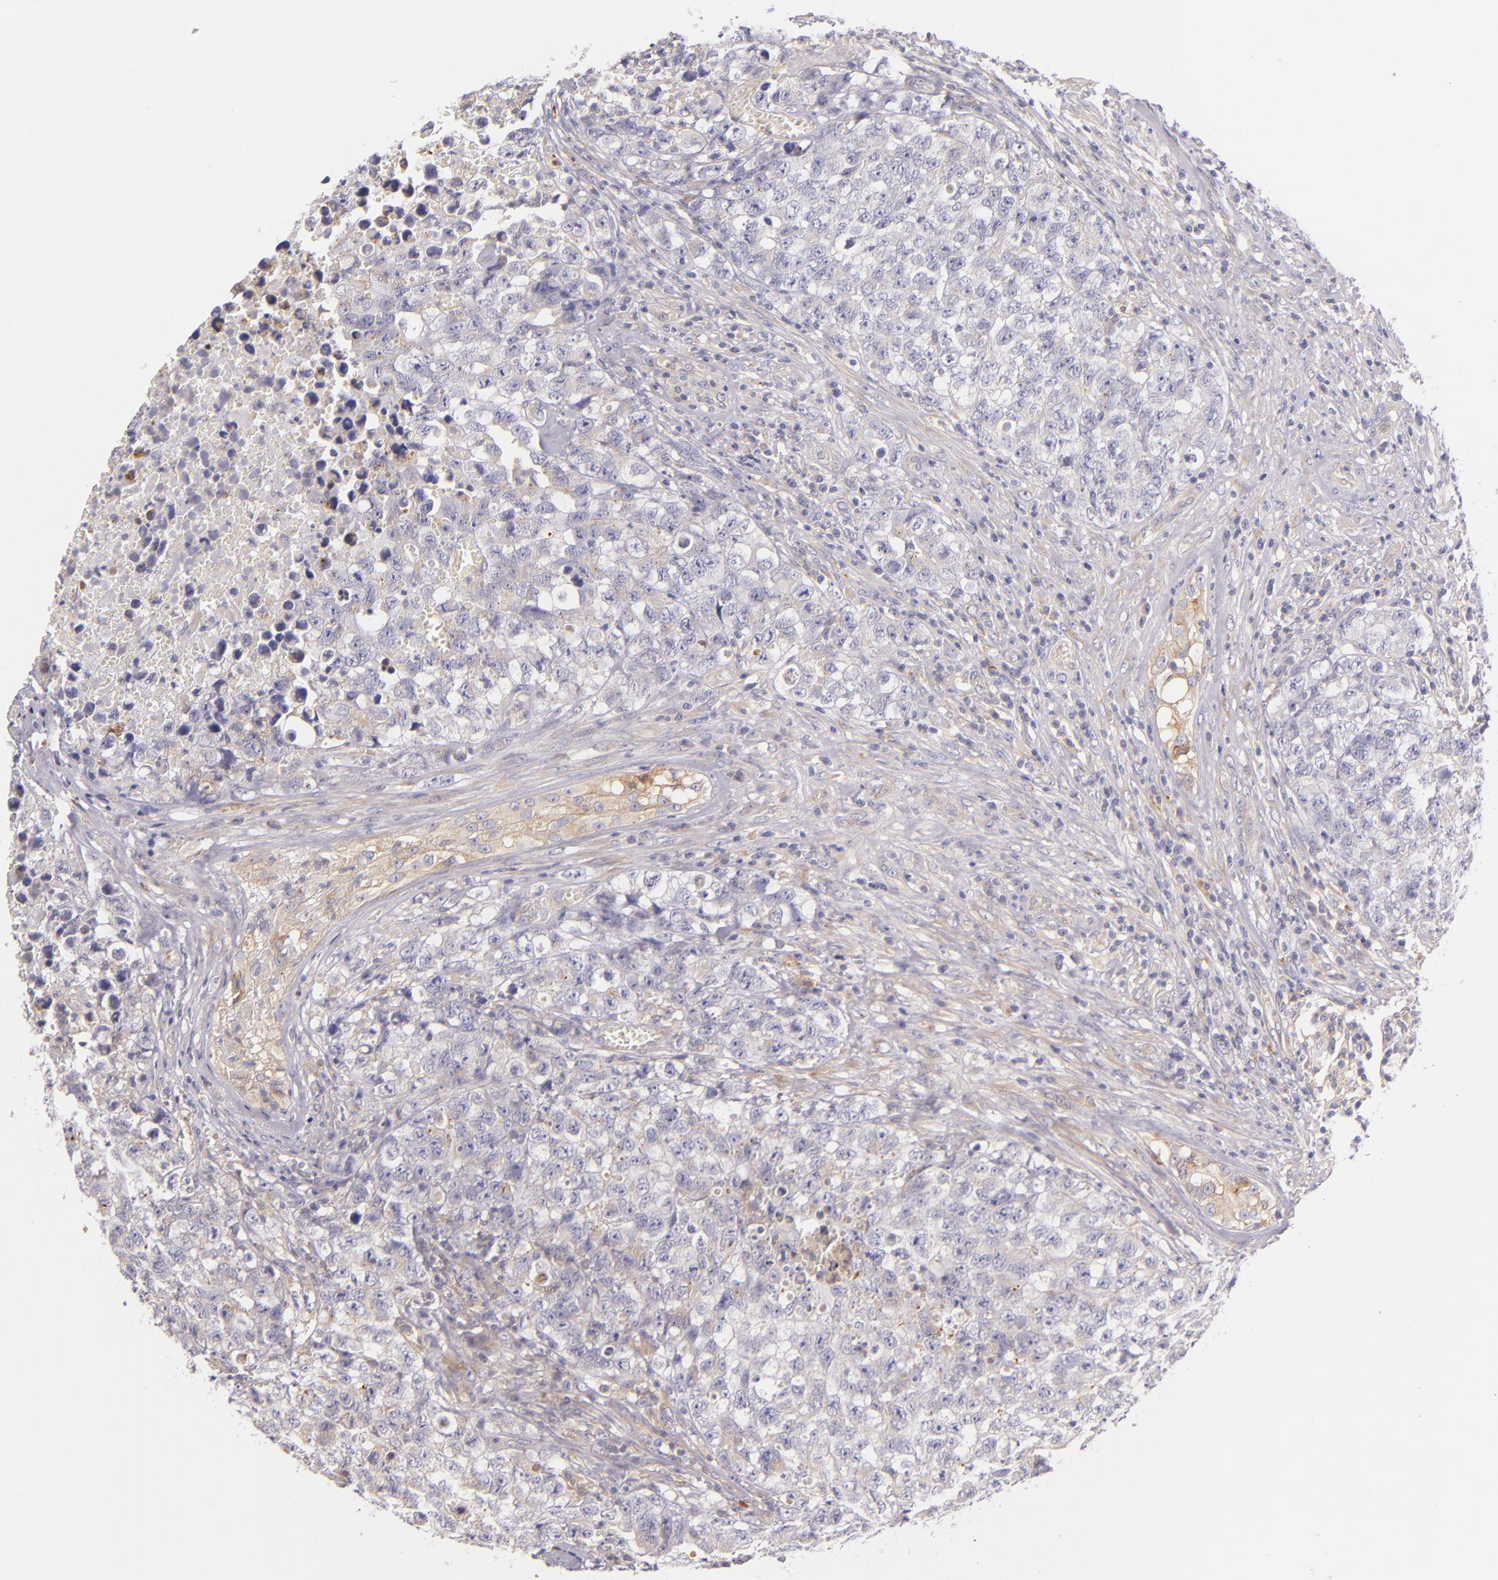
{"staining": {"intensity": "negative", "quantity": "none", "location": "none"}, "tissue": "testis cancer", "cell_type": "Tumor cells", "image_type": "cancer", "snomed": [{"axis": "morphology", "description": "Carcinoma, Embryonal, NOS"}, {"axis": "topography", "description": "Testis"}], "caption": "Tumor cells show no significant protein positivity in embryonal carcinoma (testis).", "gene": "CTSF", "patient": {"sex": "male", "age": 31}}